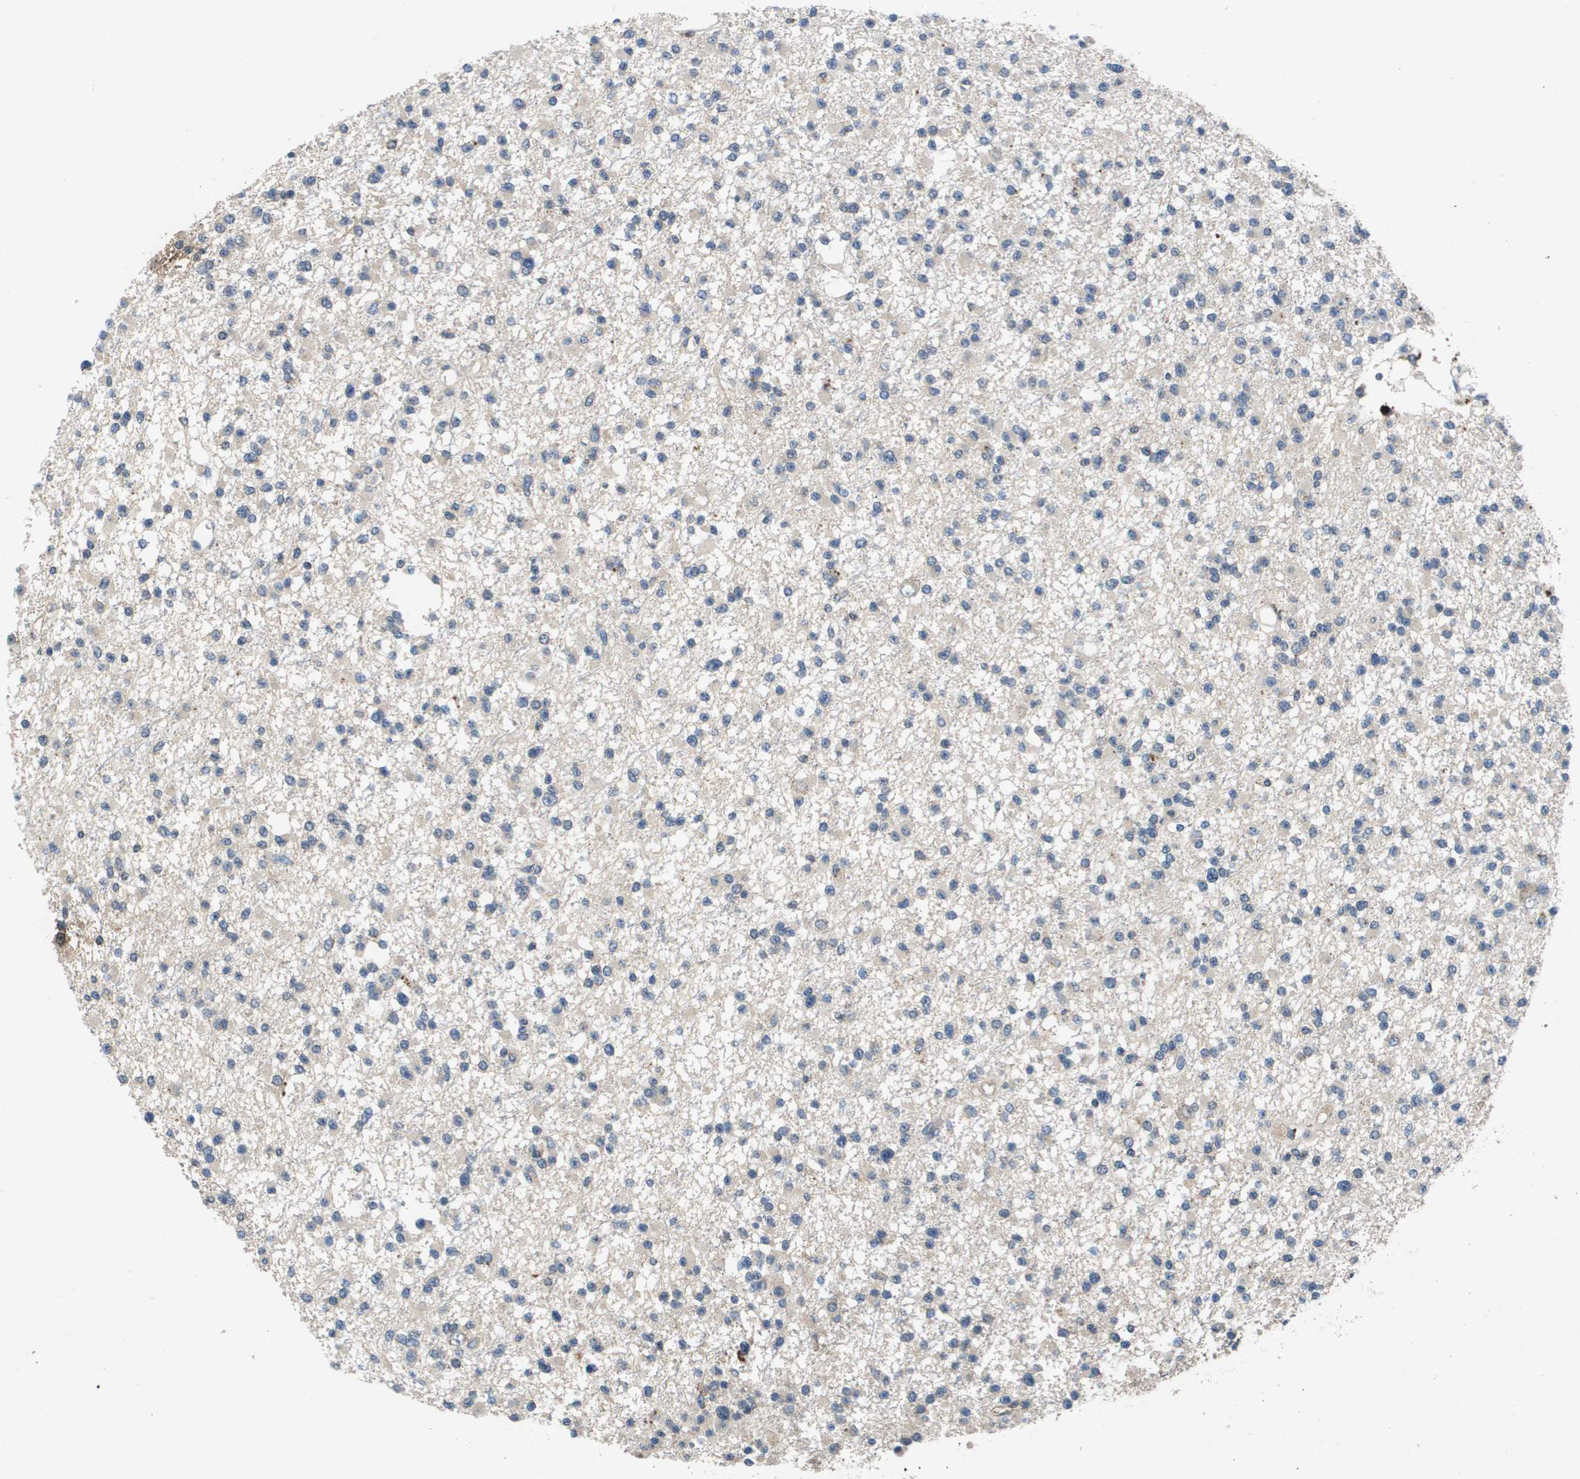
{"staining": {"intensity": "negative", "quantity": "none", "location": "none"}, "tissue": "glioma", "cell_type": "Tumor cells", "image_type": "cancer", "snomed": [{"axis": "morphology", "description": "Glioma, malignant, Low grade"}, {"axis": "topography", "description": "Brain"}], "caption": "High power microscopy histopathology image of an immunohistochemistry image of glioma, revealing no significant positivity in tumor cells. (Immunohistochemistry, brightfield microscopy, high magnification).", "gene": "PROC", "patient": {"sex": "female", "age": 22}}